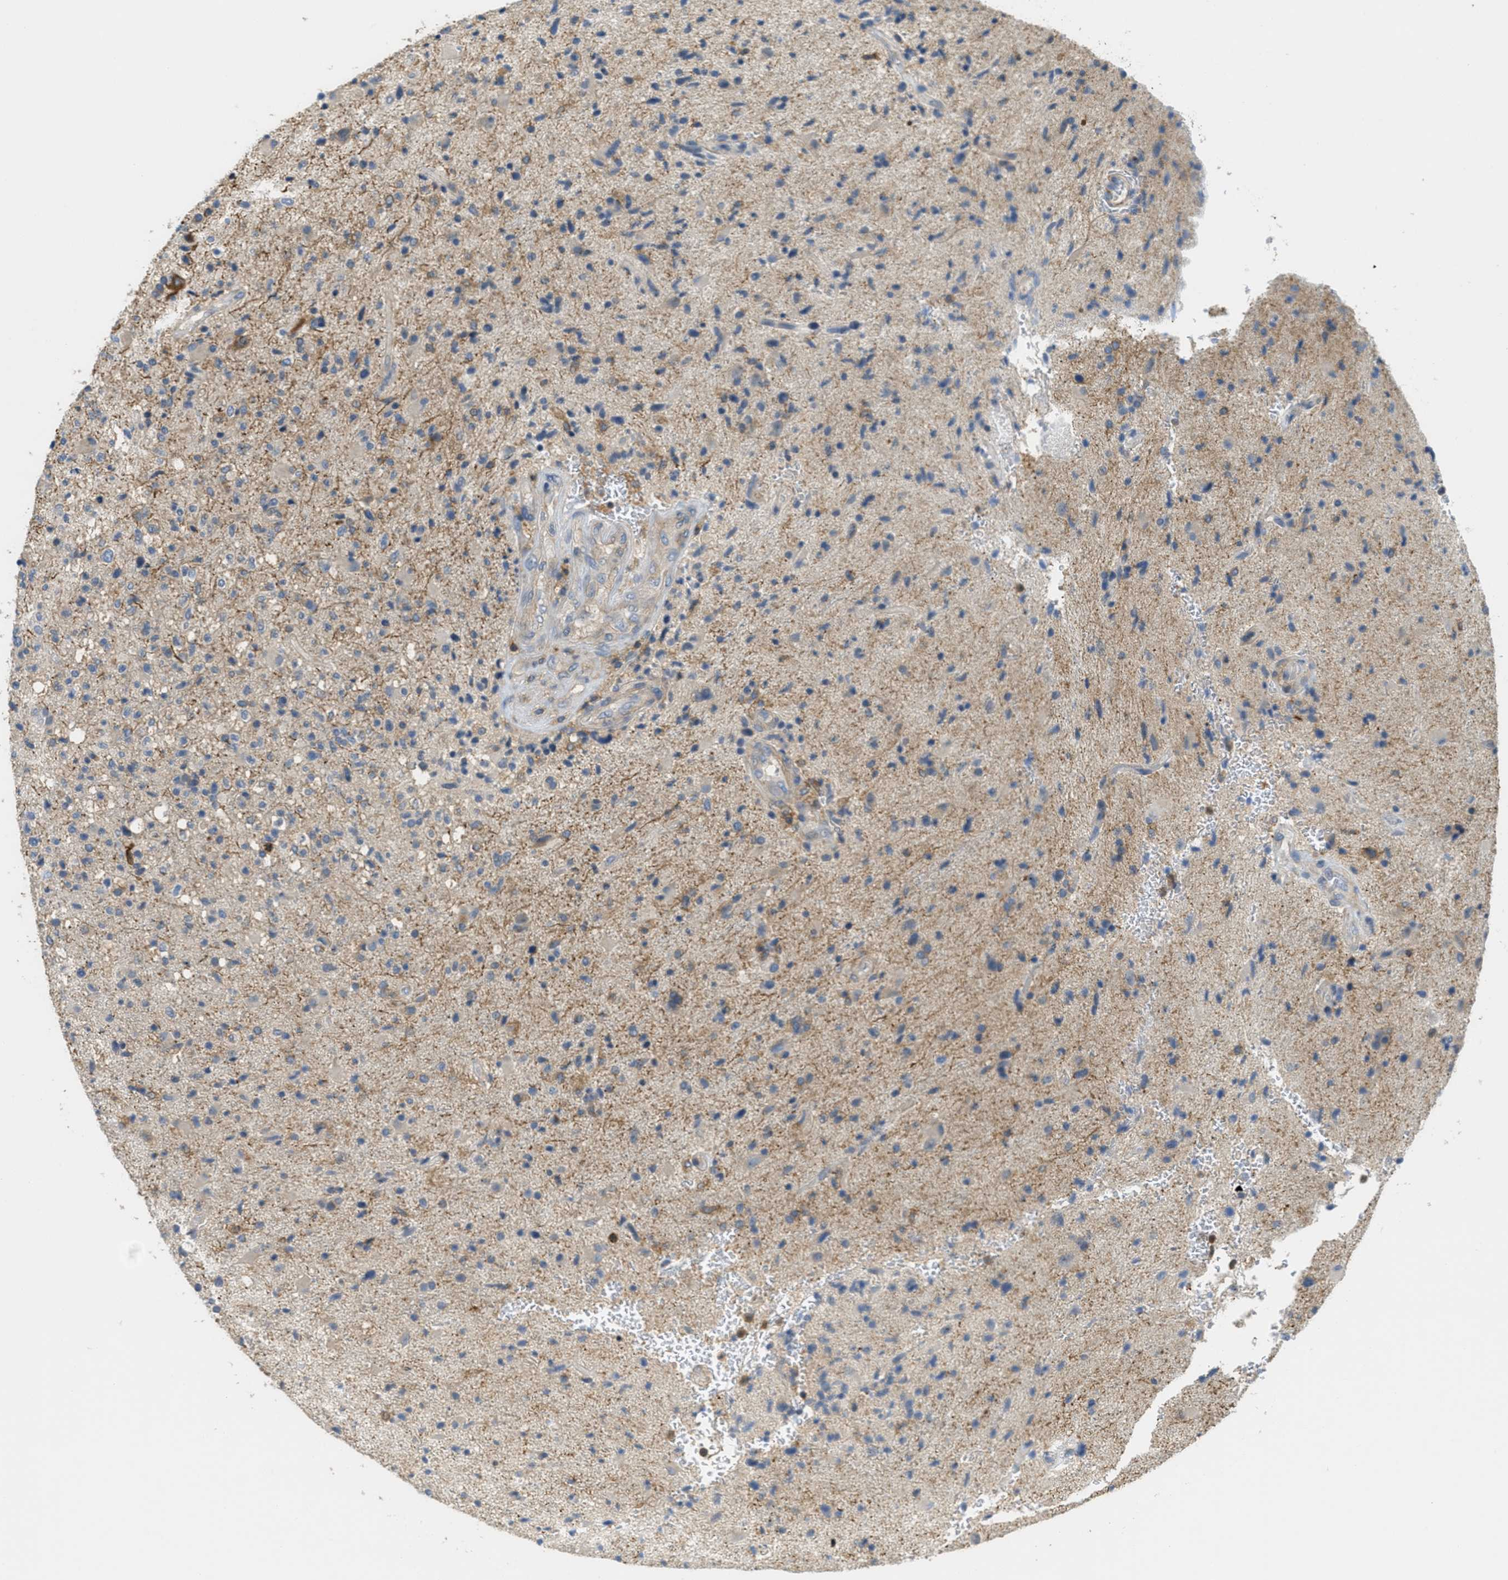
{"staining": {"intensity": "weak", "quantity": ">75%", "location": "cytoplasmic/membranous"}, "tissue": "glioma", "cell_type": "Tumor cells", "image_type": "cancer", "snomed": [{"axis": "morphology", "description": "Glioma, malignant, High grade"}, {"axis": "topography", "description": "Brain"}], "caption": "Human glioma stained for a protein (brown) exhibits weak cytoplasmic/membranous positive positivity in about >75% of tumor cells.", "gene": "GRIK2", "patient": {"sex": "male", "age": 72}}